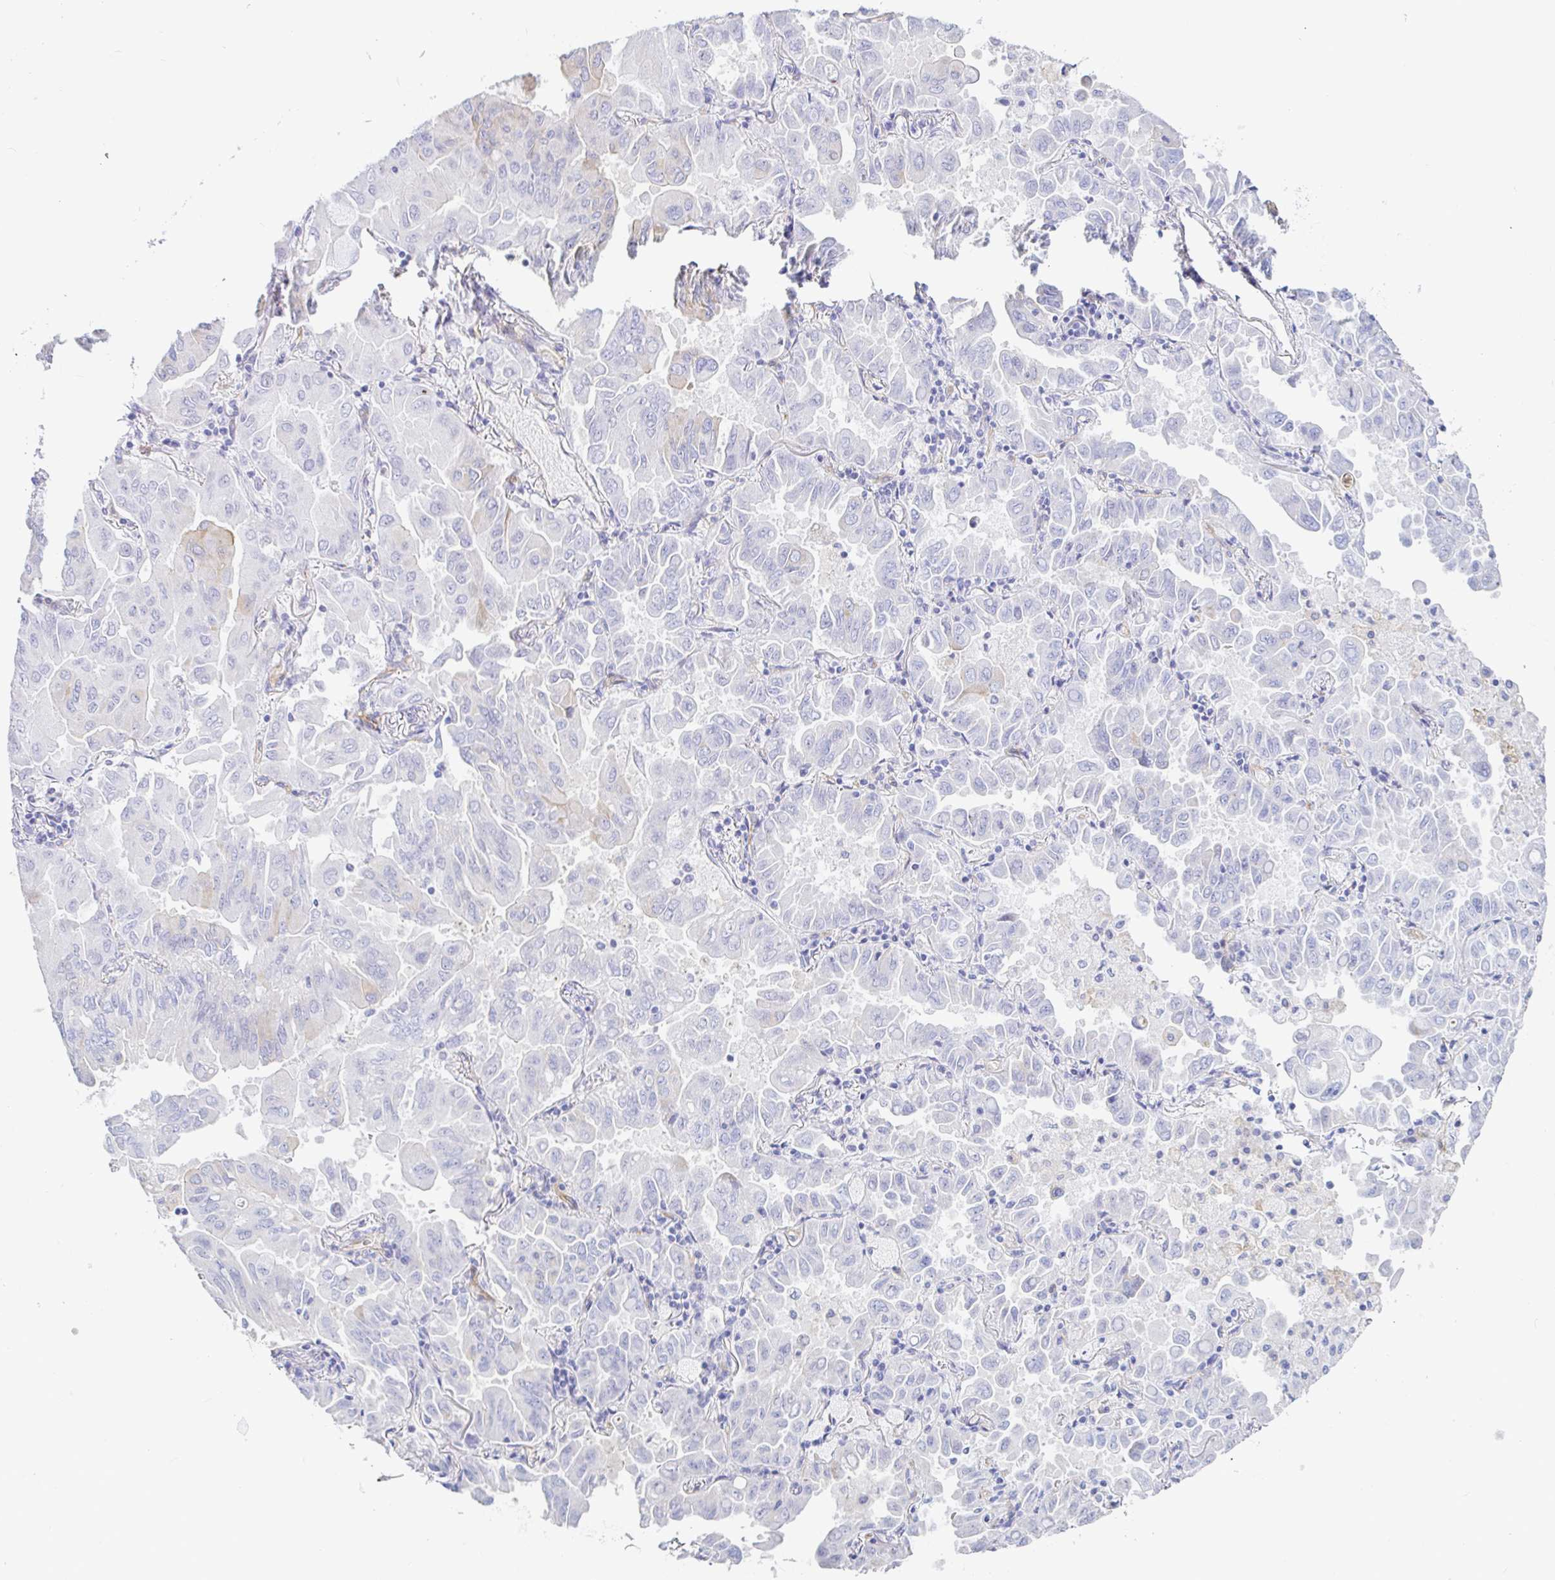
{"staining": {"intensity": "negative", "quantity": "none", "location": "none"}, "tissue": "lung cancer", "cell_type": "Tumor cells", "image_type": "cancer", "snomed": [{"axis": "morphology", "description": "Adenocarcinoma, NOS"}, {"axis": "topography", "description": "Lung"}], "caption": "Immunohistochemical staining of human lung adenocarcinoma shows no significant positivity in tumor cells.", "gene": "ARL4D", "patient": {"sex": "male", "age": 64}}